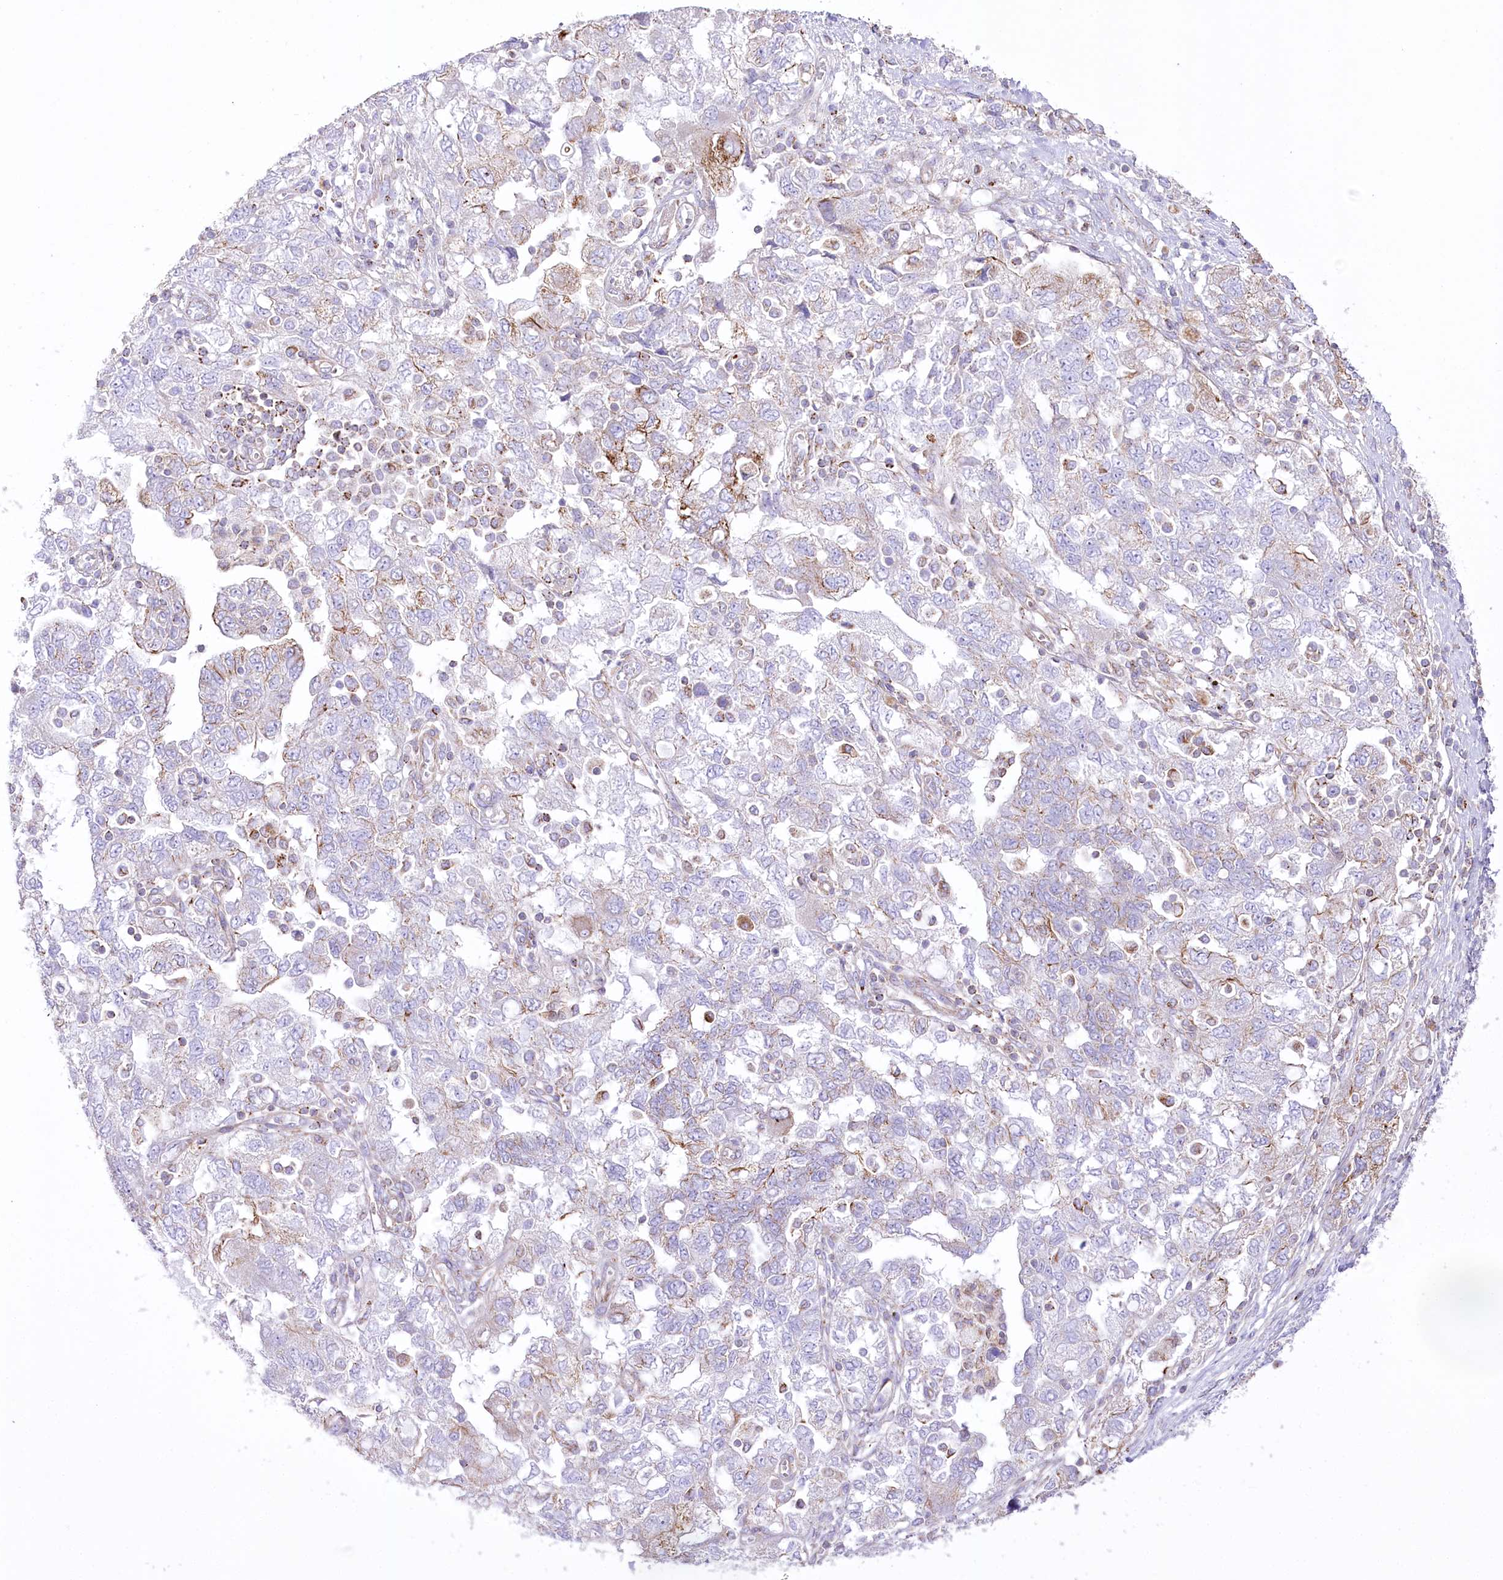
{"staining": {"intensity": "moderate", "quantity": "<25%", "location": "cytoplasmic/membranous"}, "tissue": "ovarian cancer", "cell_type": "Tumor cells", "image_type": "cancer", "snomed": [{"axis": "morphology", "description": "Carcinoma, NOS"}, {"axis": "morphology", "description": "Cystadenocarcinoma, serous, NOS"}, {"axis": "topography", "description": "Ovary"}], "caption": "Immunohistochemical staining of human ovarian carcinoma reveals low levels of moderate cytoplasmic/membranous protein positivity in about <25% of tumor cells. (DAB IHC with brightfield microscopy, high magnification).", "gene": "FAM216A", "patient": {"sex": "female", "age": 69}}